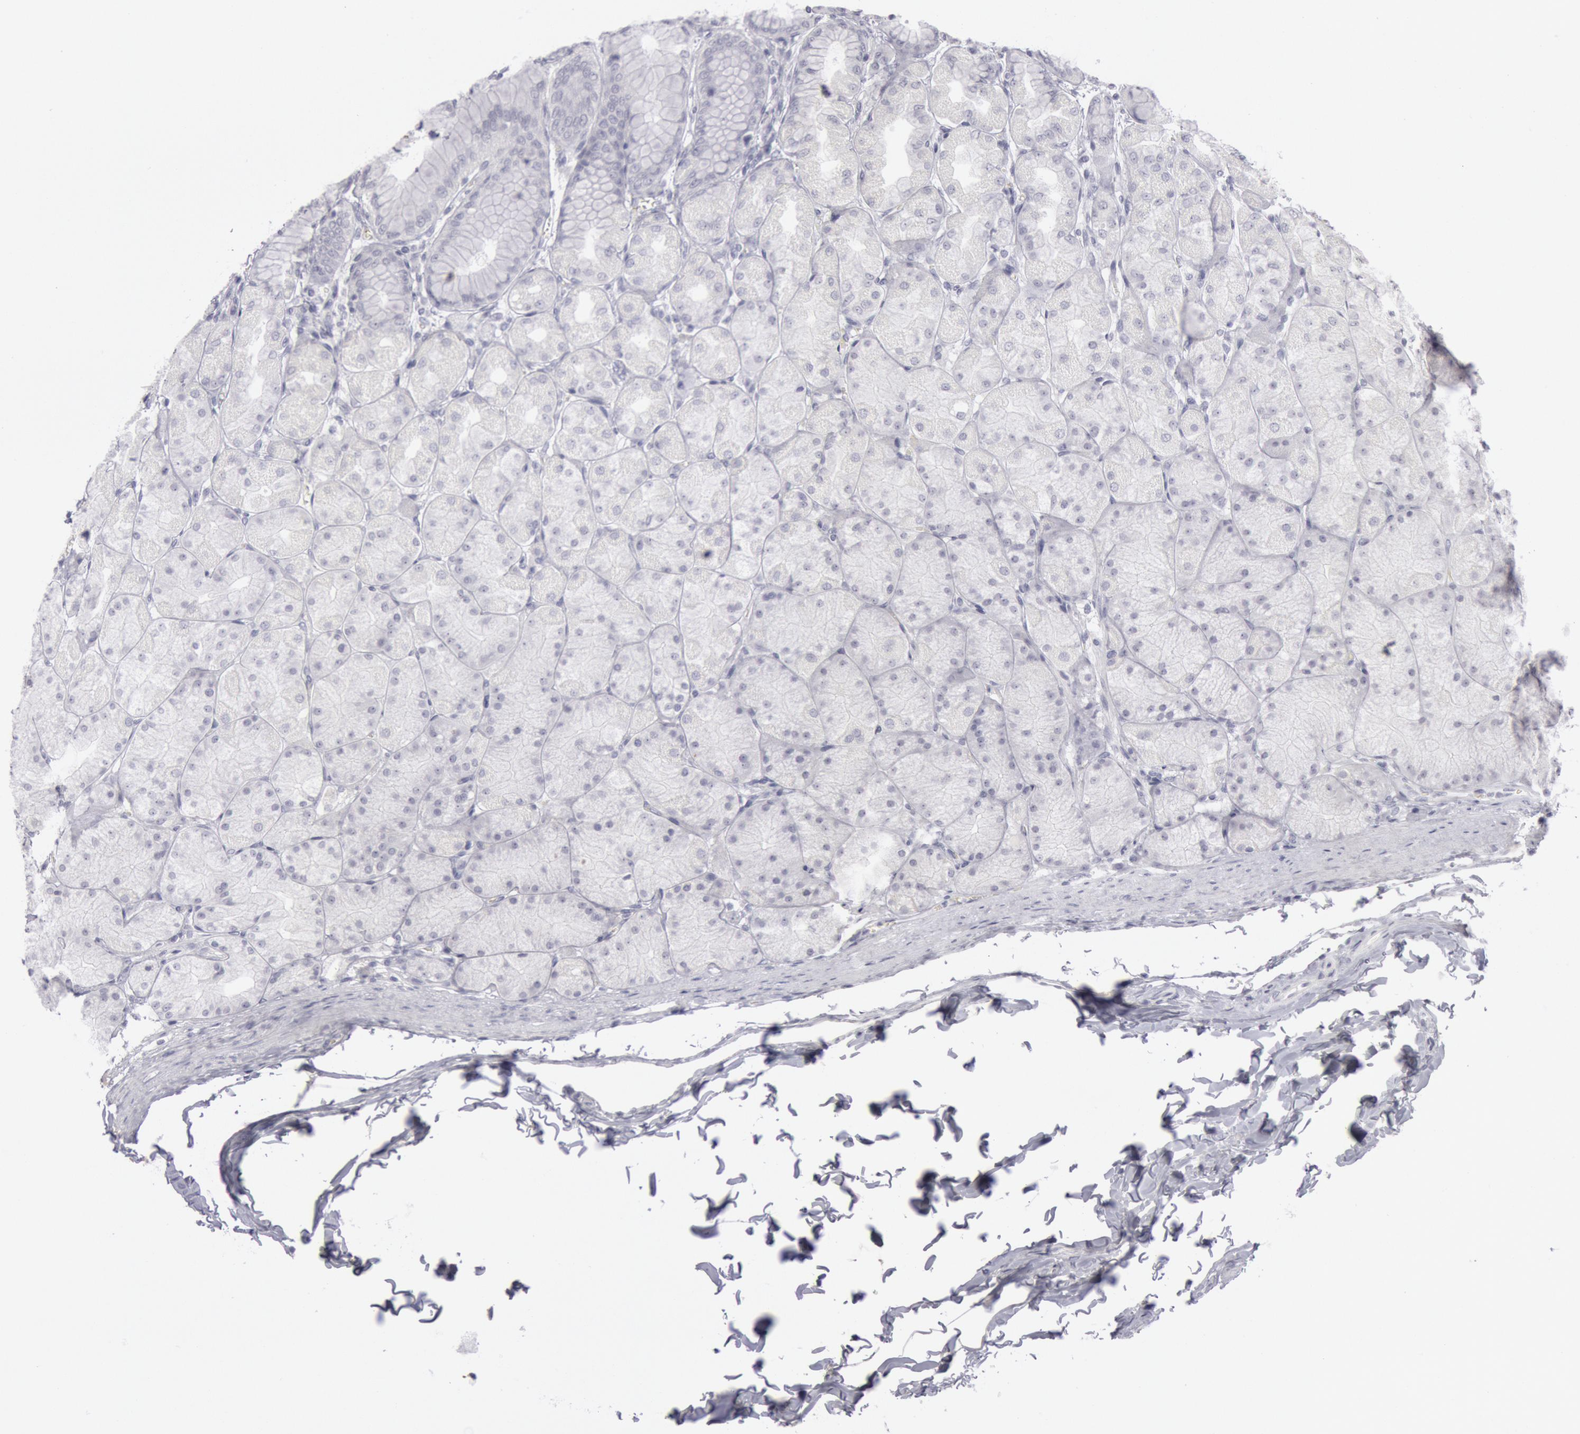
{"staining": {"intensity": "negative", "quantity": "none", "location": "none"}, "tissue": "stomach", "cell_type": "Glandular cells", "image_type": "normal", "snomed": [{"axis": "morphology", "description": "Normal tissue, NOS"}, {"axis": "topography", "description": "Stomach, upper"}], "caption": "An immunohistochemistry (IHC) photomicrograph of normal stomach is shown. There is no staining in glandular cells of stomach. (Stains: DAB IHC with hematoxylin counter stain, Microscopy: brightfield microscopy at high magnification).", "gene": "KRT16", "patient": {"sex": "female", "age": 56}}